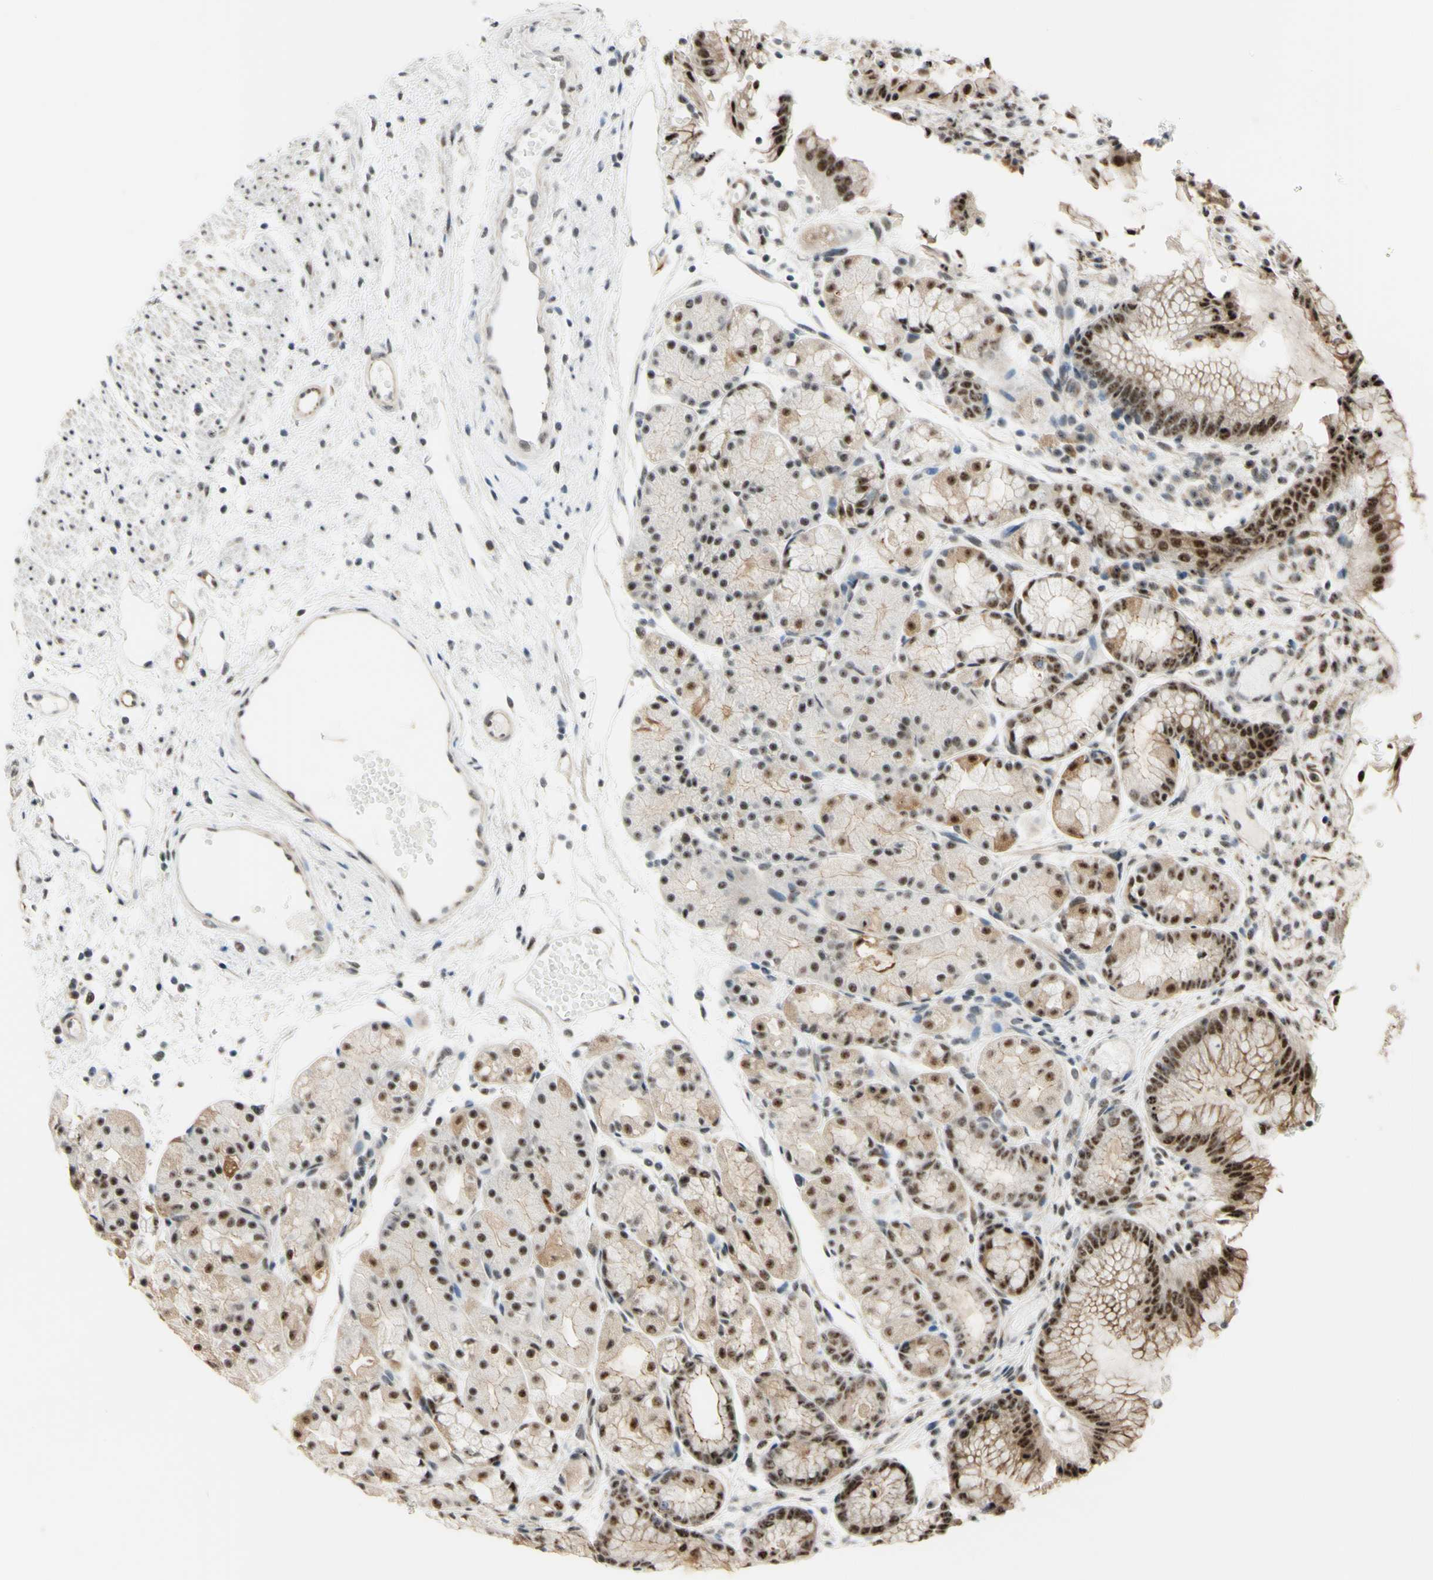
{"staining": {"intensity": "strong", "quantity": ">75%", "location": "nuclear"}, "tissue": "stomach", "cell_type": "Glandular cells", "image_type": "normal", "snomed": [{"axis": "morphology", "description": "Normal tissue, NOS"}, {"axis": "topography", "description": "Stomach, upper"}], "caption": "Normal stomach exhibits strong nuclear staining in approximately >75% of glandular cells (Stains: DAB (3,3'-diaminobenzidine) in brown, nuclei in blue, Microscopy: brightfield microscopy at high magnification)..", "gene": "SAP18", "patient": {"sex": "male", "age": 72}}